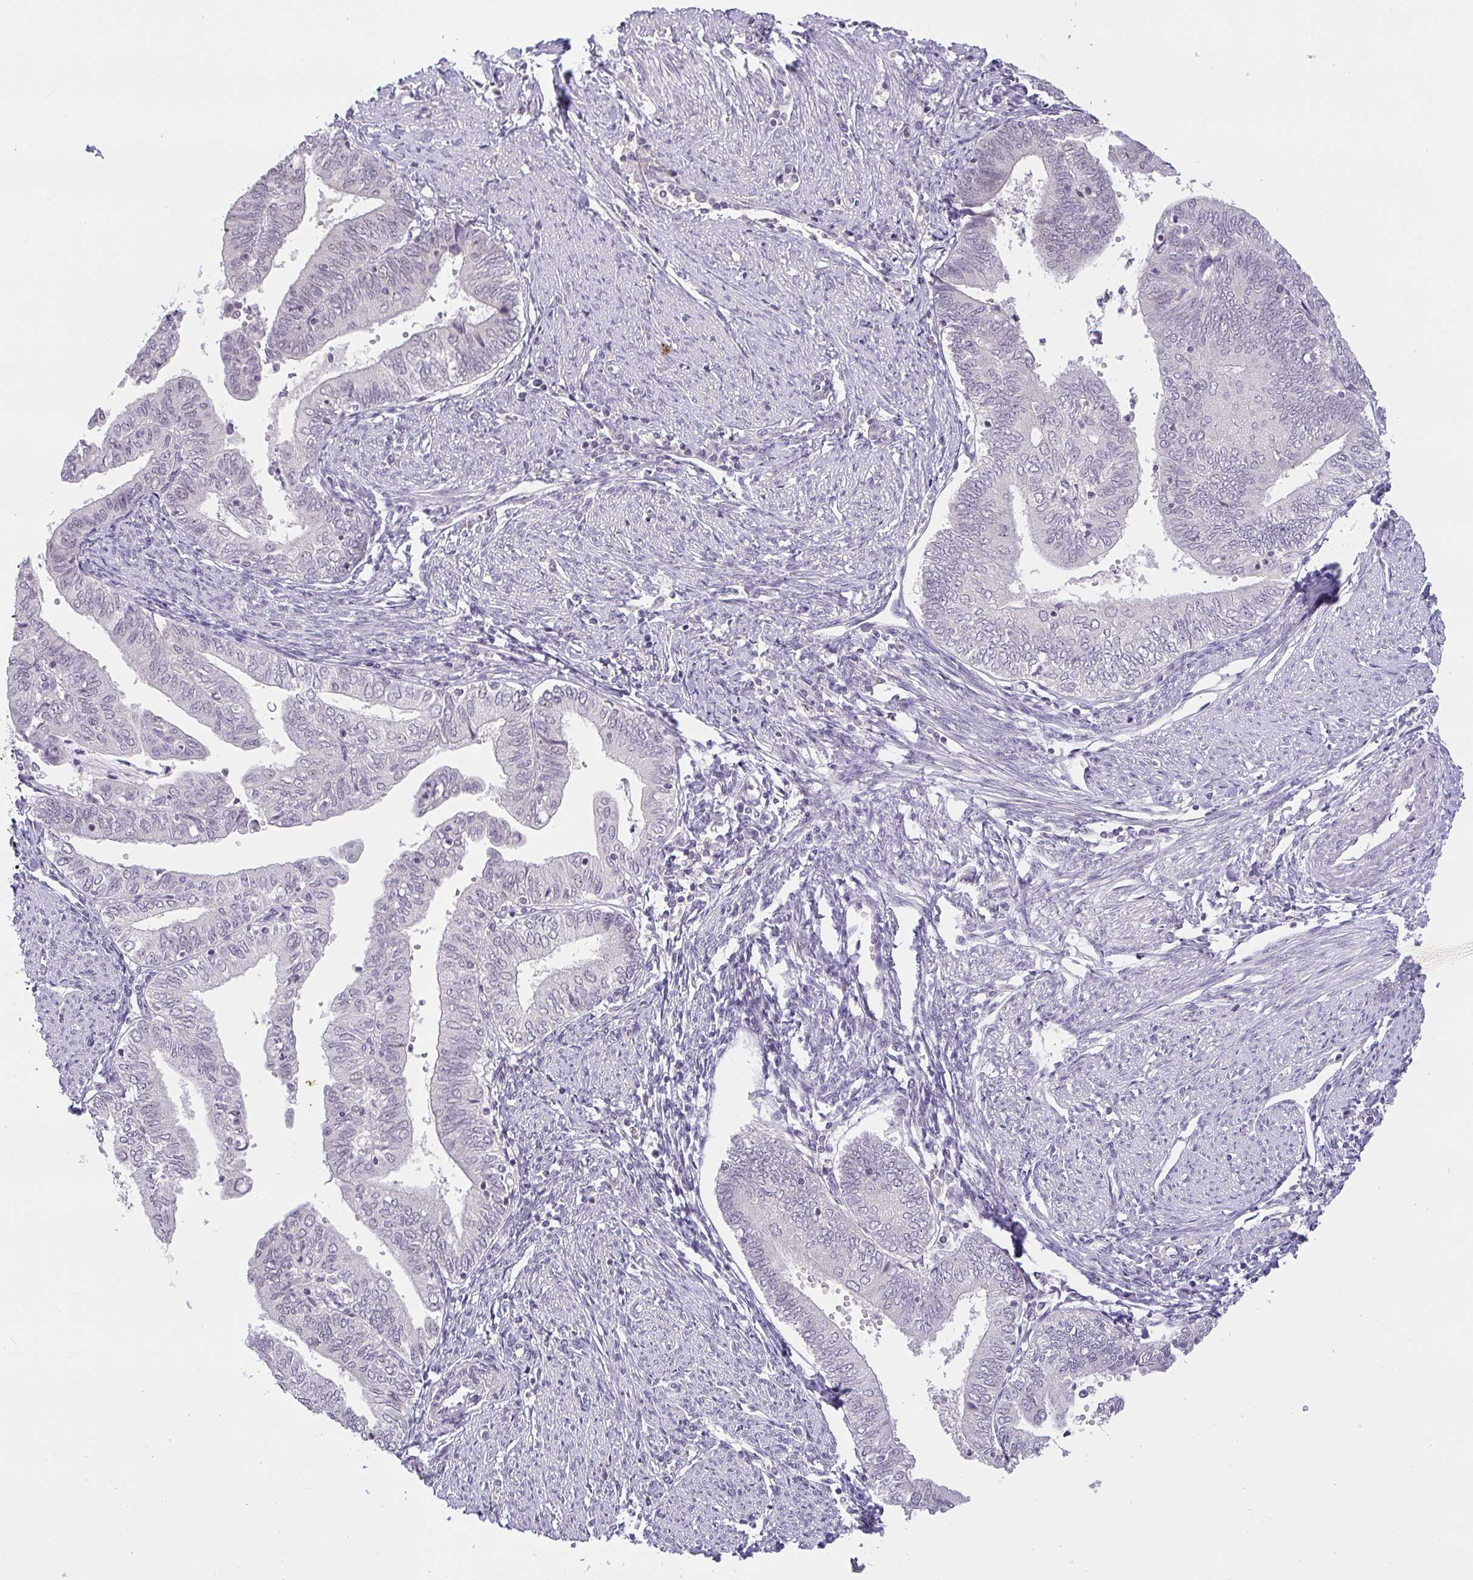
{"staining": {"intensity": "negative", "quantity": "none", "location": "none"}, "tissue": "endometrial cancer", "cell_type": "Tumor cells", "image_type": "cancer", "snomed": [{"axis": "morphology", "description": "Adenocarcinoma, NOS"}, {"axis": "topography", "description": "Endometrium"}], "caption": "An immunohistochemistry micrograph of endometrial adenocarcinoma is shown. There is no staining in tumor cells of endometrial adenocarcinoma.", "gene": "CACNA1S", "patient": {"sex": "female", "age": 66}}